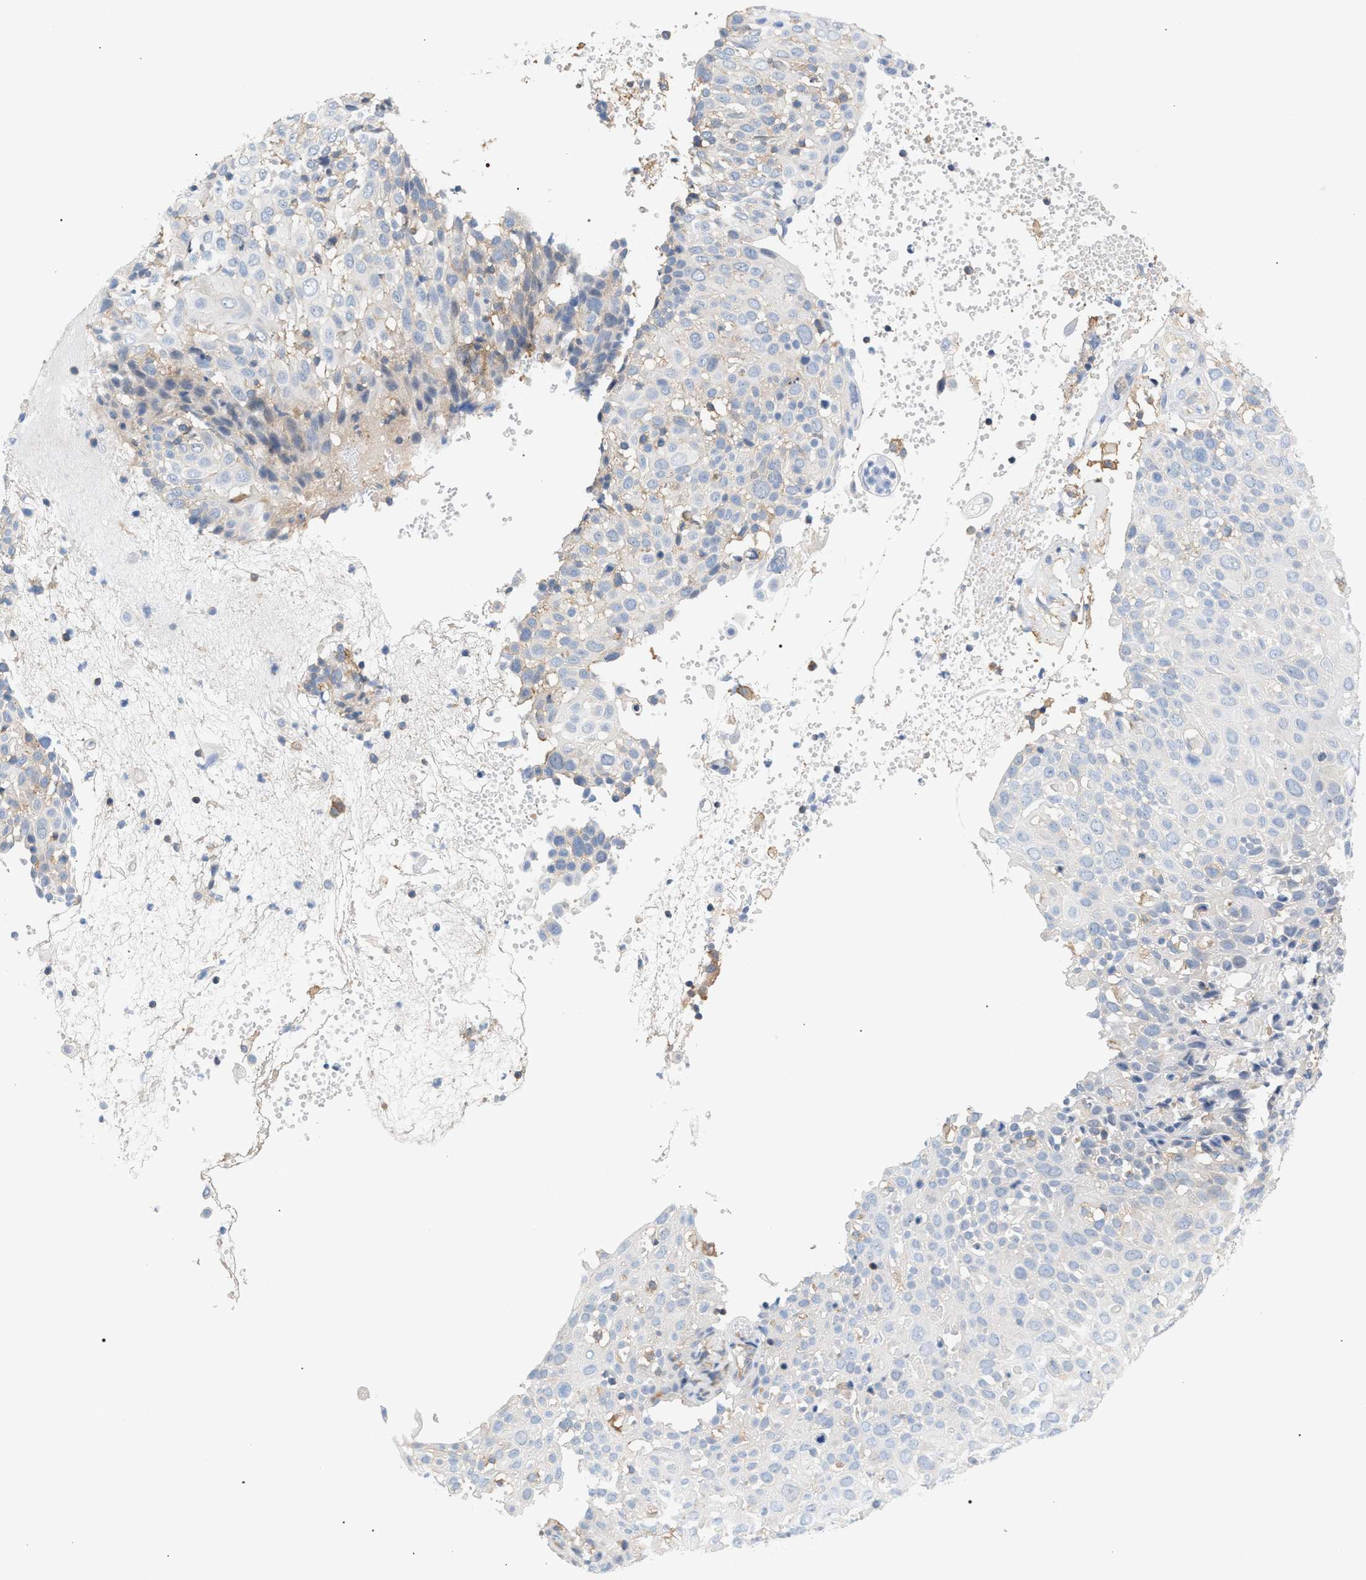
{"staining": {"intensity": "negative", "quantity": "none", "location": "none"}, "tissue": "cervical cancer", "cell_type": "Tumor cells", "image_type": "cancer", "snomed": [{"axis": "morphology", "description": "Squamous cell carcinoma, NOS"}, {"axis": "topography", "description": "Cervix"}], "caption": "IHC image of human squamous cell carcinoma (cervical) stained for a protein (brown), which displays no expression in tumor cells. (DAB immunohistochemistry (IHC) visualized using brightfield microscopy, high magnification).", "gene": "LRCH1", "patient": {"sex": "female", "age": 74}}